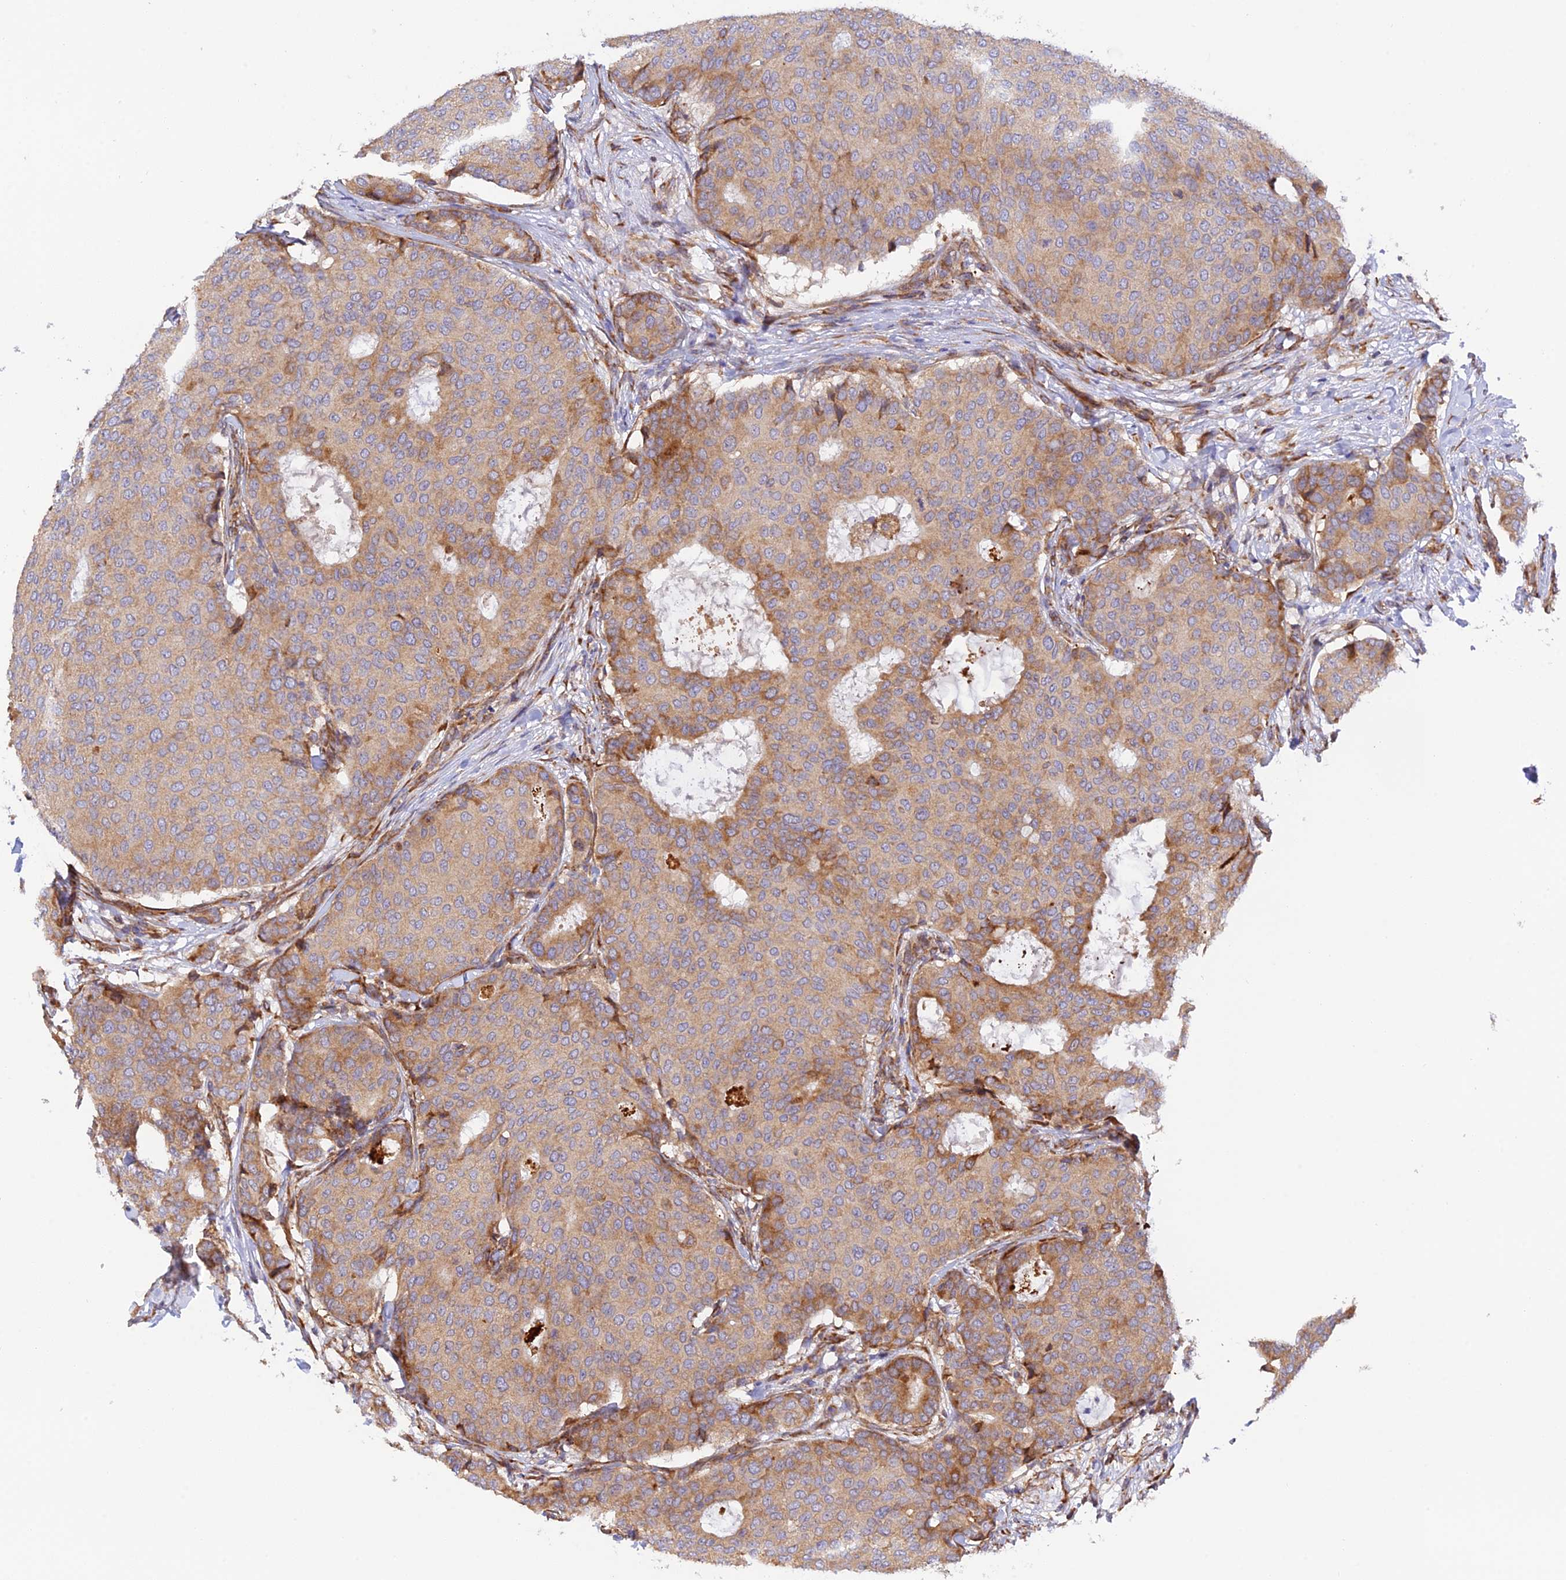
{"staining": {"intensity": "moderate", "quantity": "25%-75%", "location": "cytoplasmic/membranous"}, "tissue": "breast cancer", "cell_type": "Tumor cells", "image_type": "cancer", "snomed": [{"axis": "morphology", "description": "Duct carcinoma"}, {"axis": "topography", "description": "Breast"}], "caption": "IHC of human breast cancer (invasive ductal carcinoma) reveals medium levels of moderate cytoplasmic/membranous expression in about 25%-75% of tumor cells. The protein is shown in brown color, while the nuclei are stained blue.", "gene": "RPL5", "patient": {"sex": "female", "age": 75}}